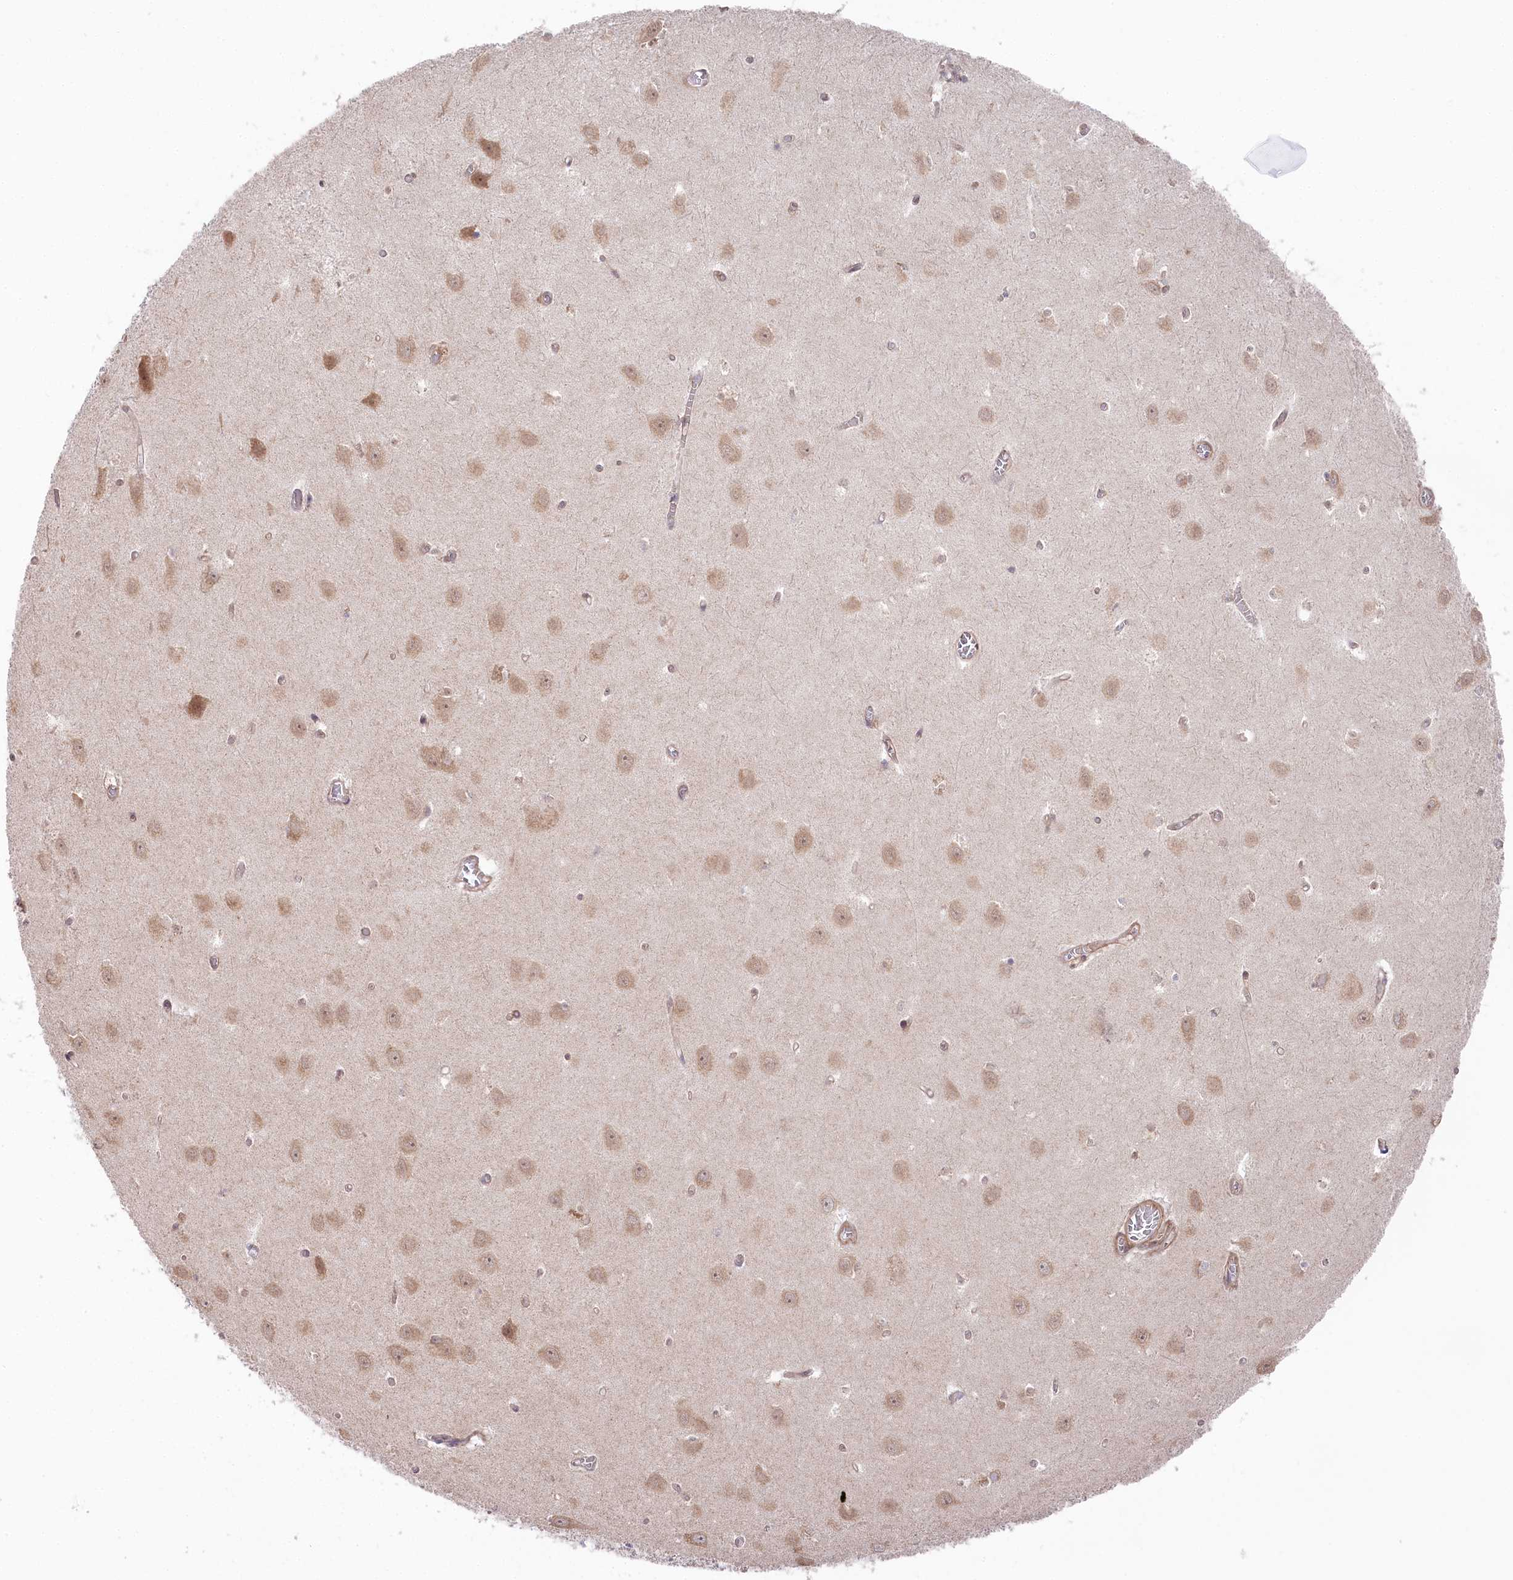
{"staining": {"intensity": "negative", "quantity": "none", "location": "none"}, "tissue": "hippocampus", "cell_type": "Glial cells", "image_type": "normal", "snomed": [{"axis": "morphology", "description": "Normal tissue, NOS"}, {"axis": "topography", "description": "Hippocampus"}], "caption": "There is no significant positivity in glial cells of hippocampus. Brightfield microscopy of immunohistochemistry stained with DAB (brown) and hematoxylin (blue), captured at high magnification.", "gene": "CGGBP1", "patient": {"sex": "female", "age": 64}}